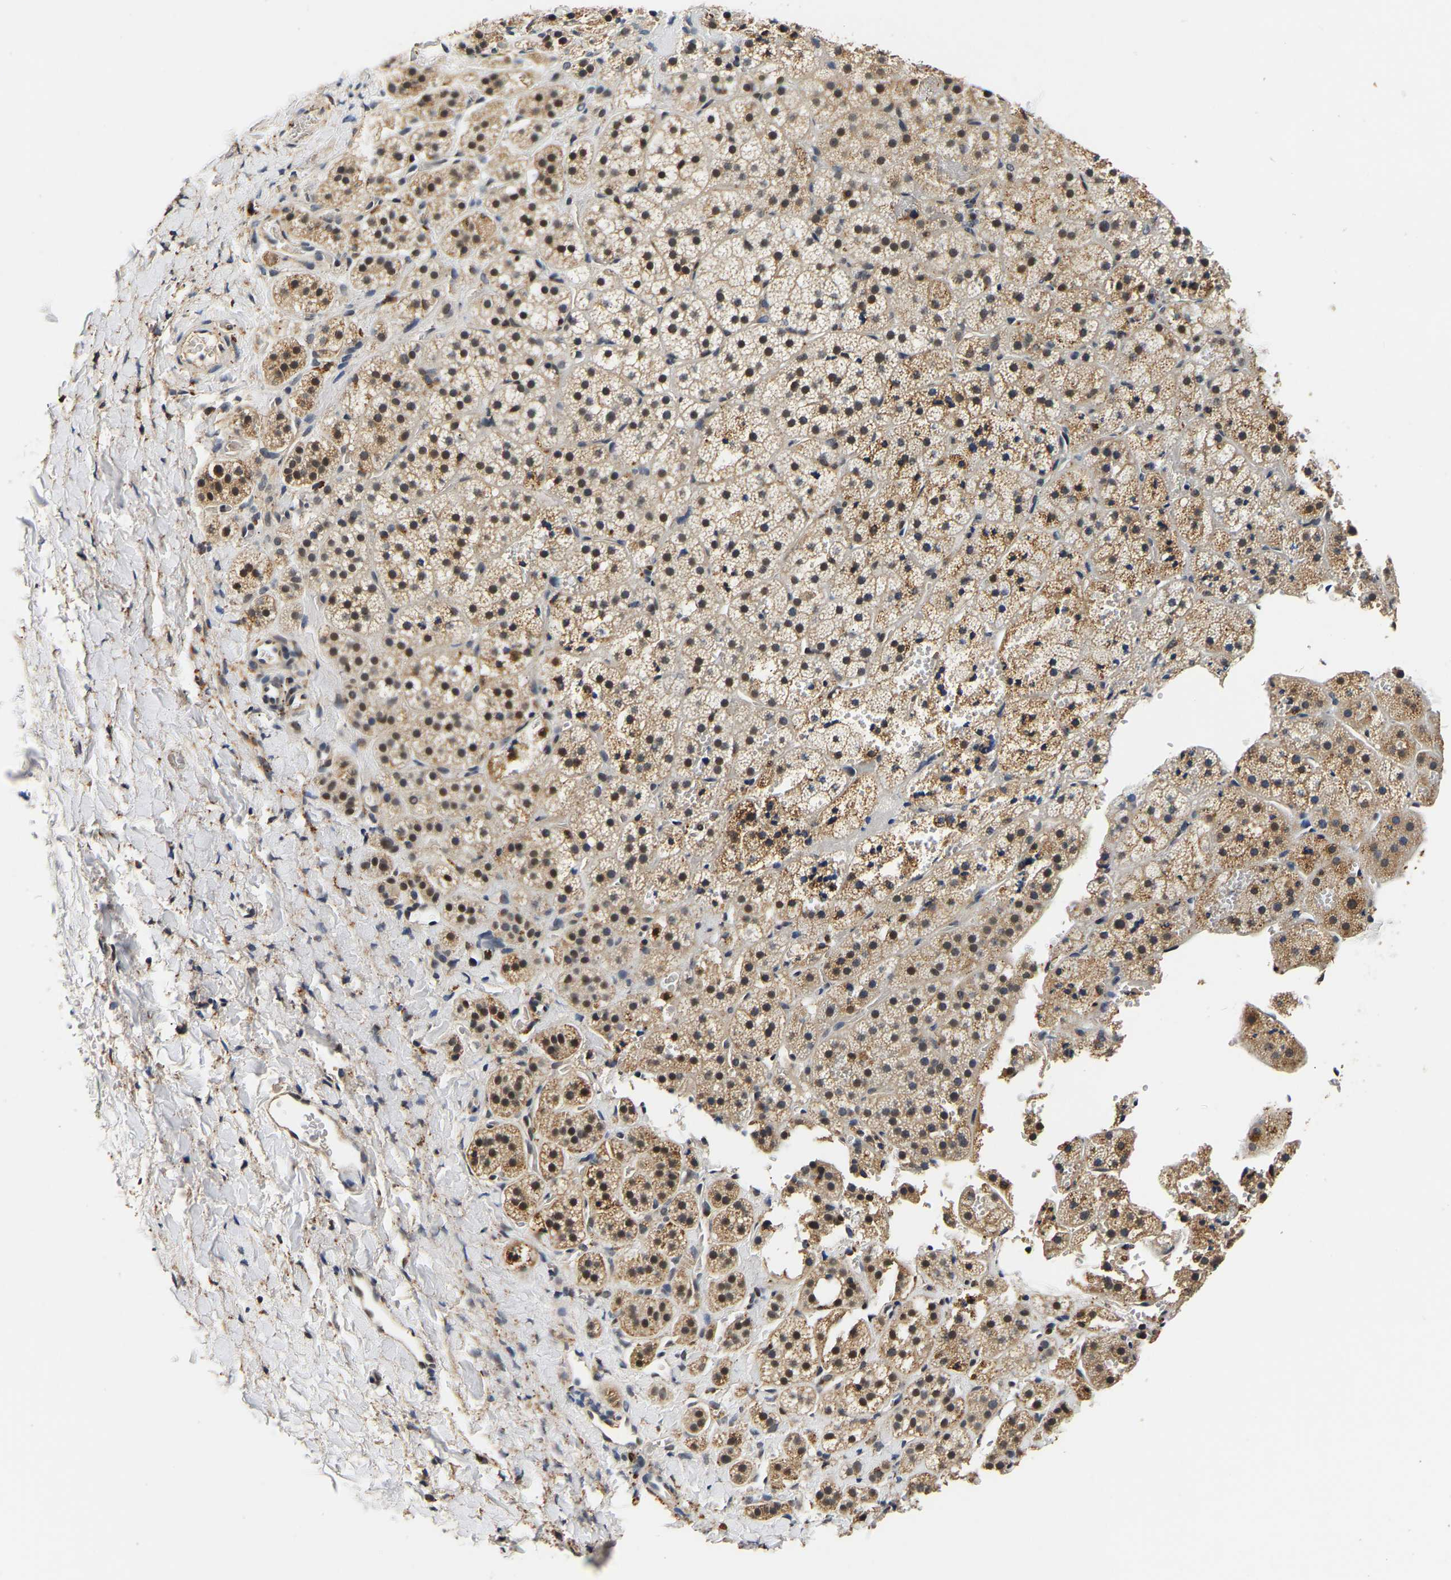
{"staining": {"intensity": "moderate", "quantity": ">75%", "location": "cytoplasmic/membranous,nuclear"}, "tissue": "adrenal gland", "cell_type": "Glandular cells", "image_type": "normal", "snomed": [{"axis": "morphology", "description": "Normal tissue, NOS"}, {"axis": "topography", "description": "Adrenal gland"}], "caption": "Immunohistochemistry (IHC) image of benign adrenal gland: human adrenal gland stained using immunohistochemistry displays medium levels of moderate protein expression localized specifically in the cytoplasmic/membranous,nuclear of glandular cells, appearing as a cytoplasmic/membranous,nuclear brown color.", "gene": "SMU1", "patient": {"sex": "female", "age": 44}}